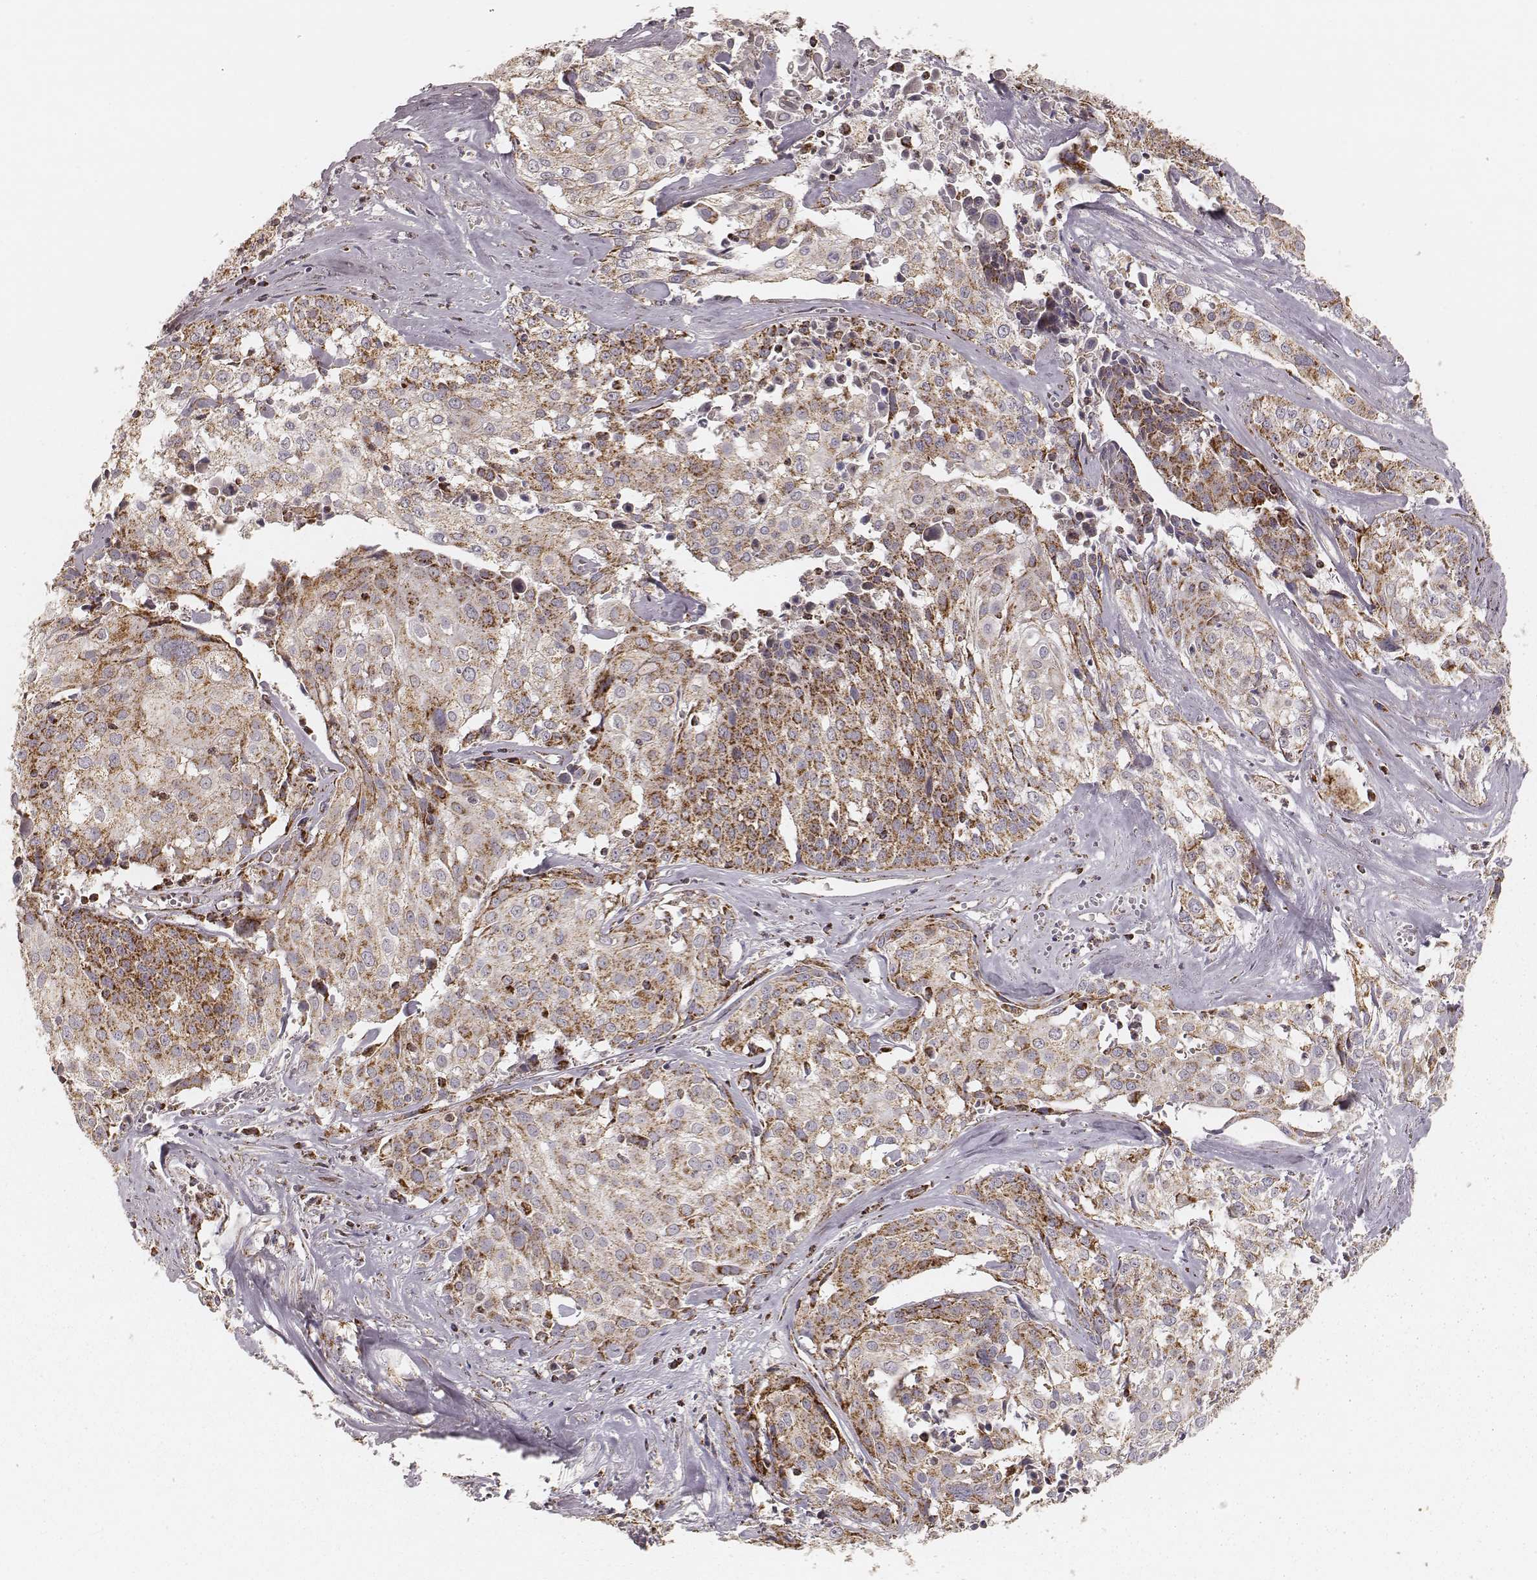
{"staining": {"intensity": "strong", "quantity": ">75%", "location": "cytoplasmic/membranous"}, "tissue": "cervical cancer", "cell_type": "Tumor cells", "image_type": "cancer", "snomed": [{"axis": "morphology", "description": "Squamous cell carcinoma, NOS"}, {"axis": "topography", "description": "Cervix"}], "caption": "Immunohistochemistry (IHC) micrograph of squamous cell carcinoma (cervical) stained for a protein (brown), which shows high levels of strong cytoplasmic/membranous expression in approximately >75% of tumor cells.", "gene": "CS", "patient": {"sex": "female", "age": 39}}